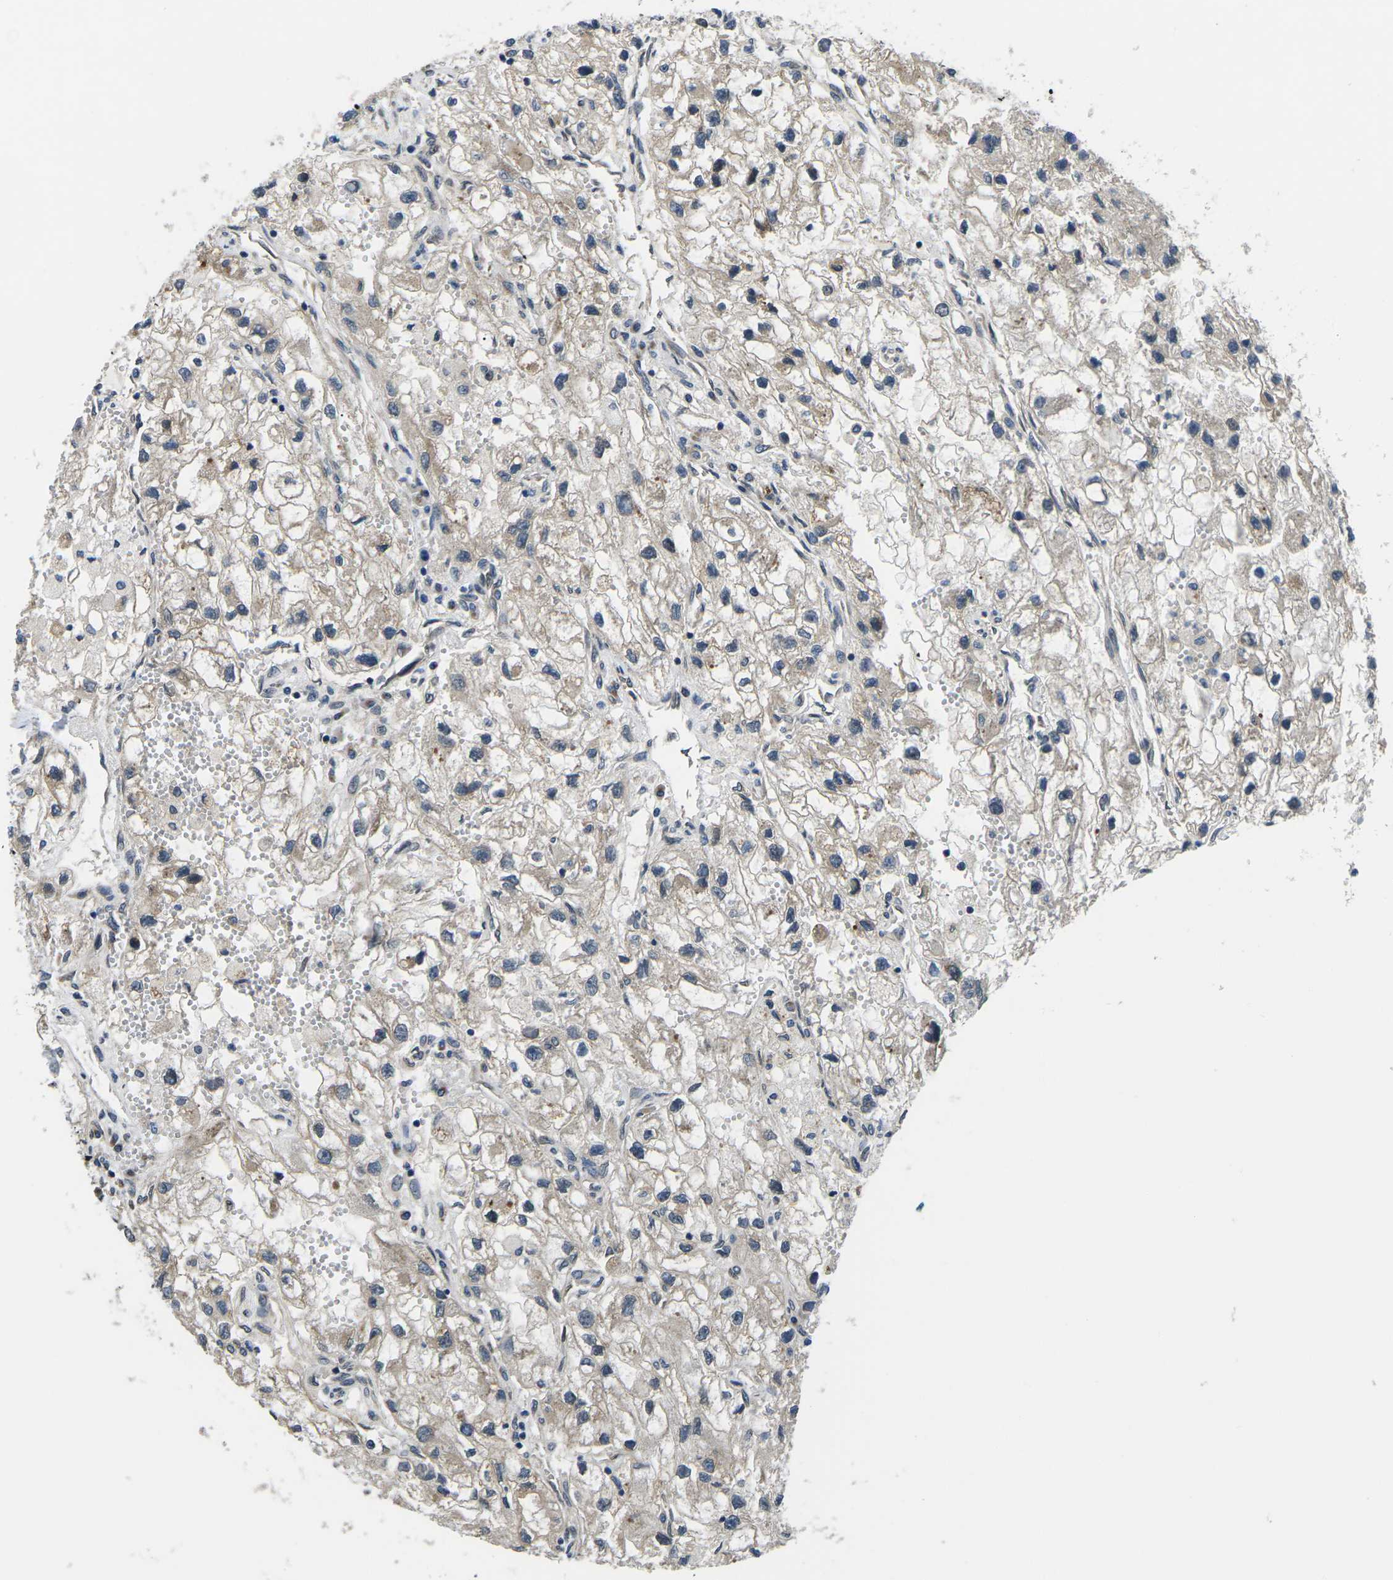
{"staining": {"intensity": "weak", "quantity": "<25%", "location": "cytoplasmic/membranous"}, "tissue": "renal cancer", "cell_type": "Tumor cells", "image_type": "cancer", "snomed": [{"axis": "morphology", "description": "Adenocarcinoma, NOS"}, {"axis": "topography", "description": "Kidney"}], "caption": "Tumor cells are negative for brown protein staining in adenocarcinoma (renal).", "gene": "SNX10", "patient": {"sex": "female", "age": 70}}